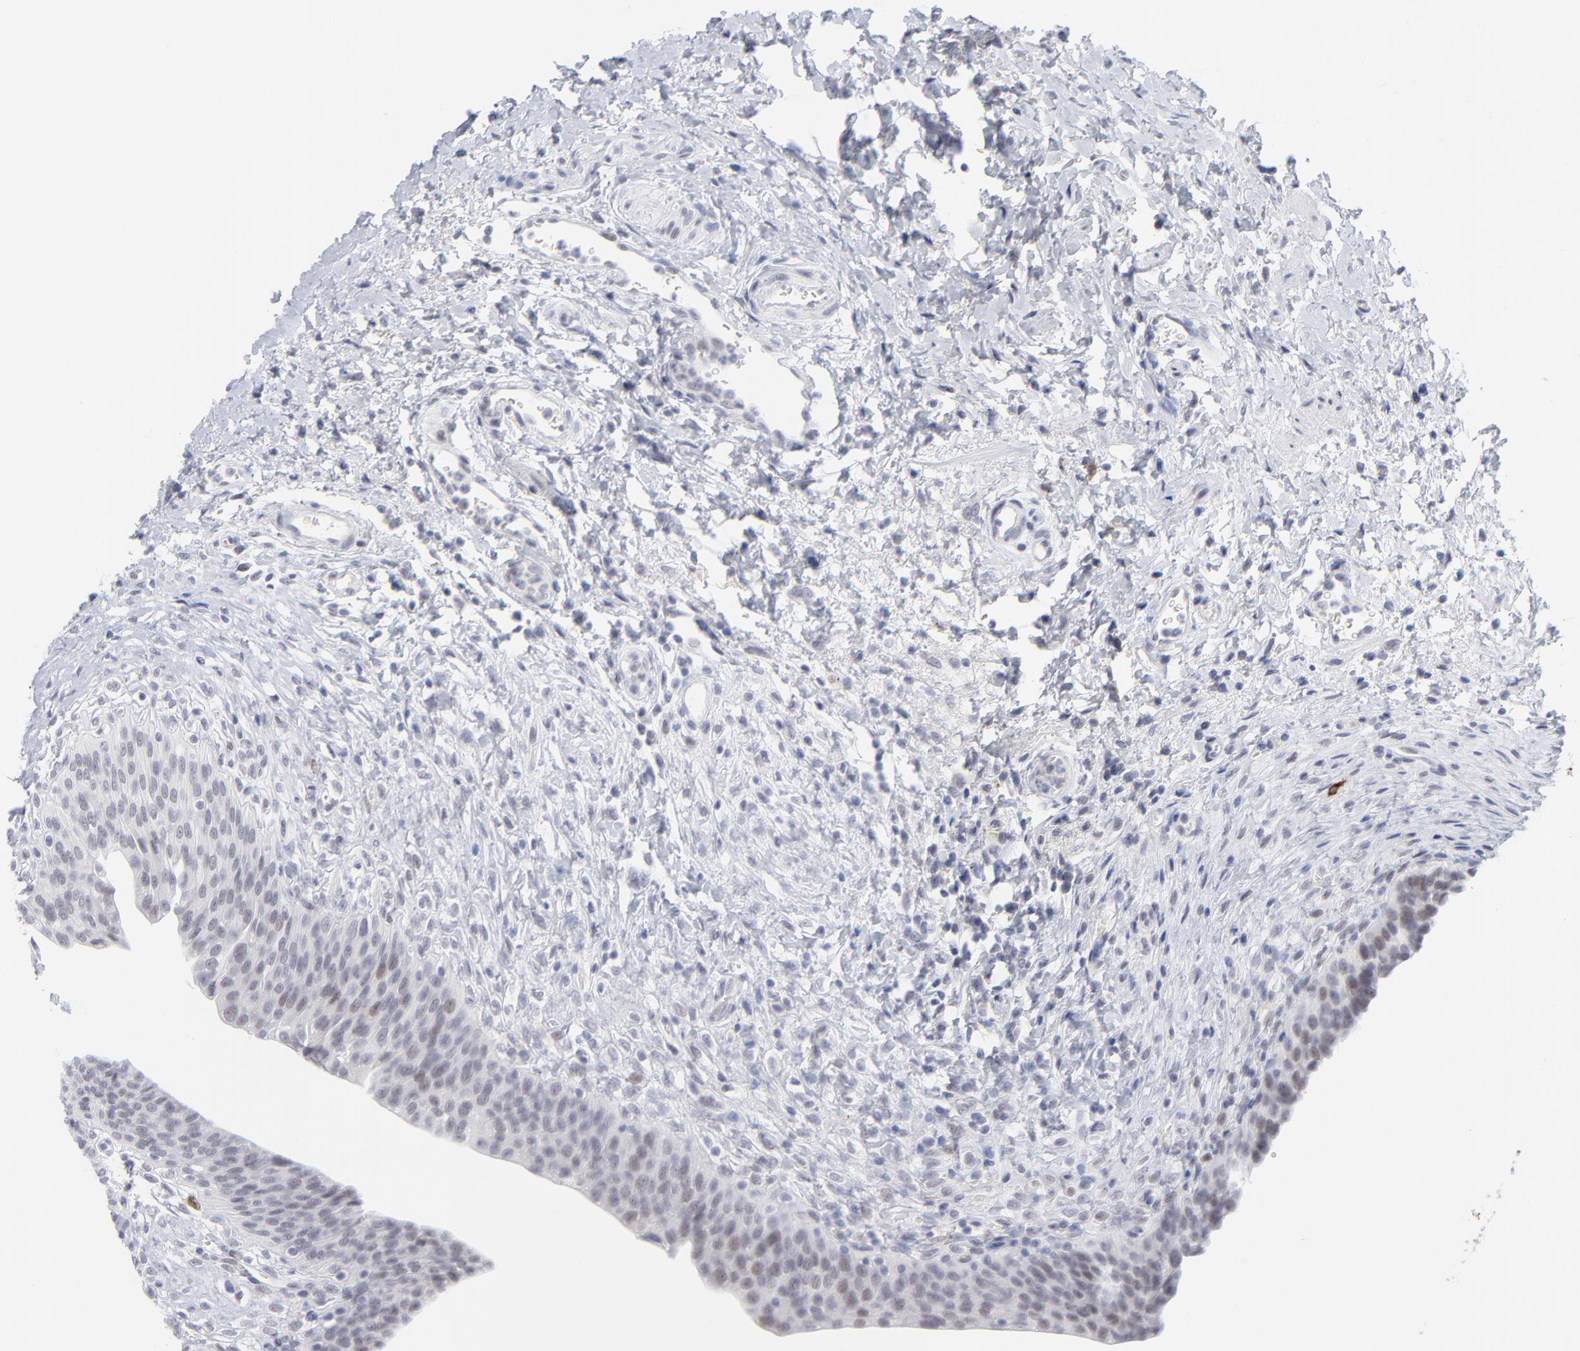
{"staining": {"intensity": "weak", "quantity": "25%-75%", "location": "nuclear"}, "tissue": "urinary bladder", "cell_type": "Urothelial cells", "image_type": "normal", "snomed": [{"axis": "morphology", "description": "Normal tissue, NOS"}, {"axis": "morphology", "description": "Dysplasia, NOS"}, {"axis": "topography", "description": "Urinary bladder"}], "caption": "About 25%-75% of urothelial cells in normal human urinary bladder display weak nuclear protein expression as visualized by brown immunohistochemical staining.", "gene": "CCR2", "patient": {"sex": "male", "age": 35}}